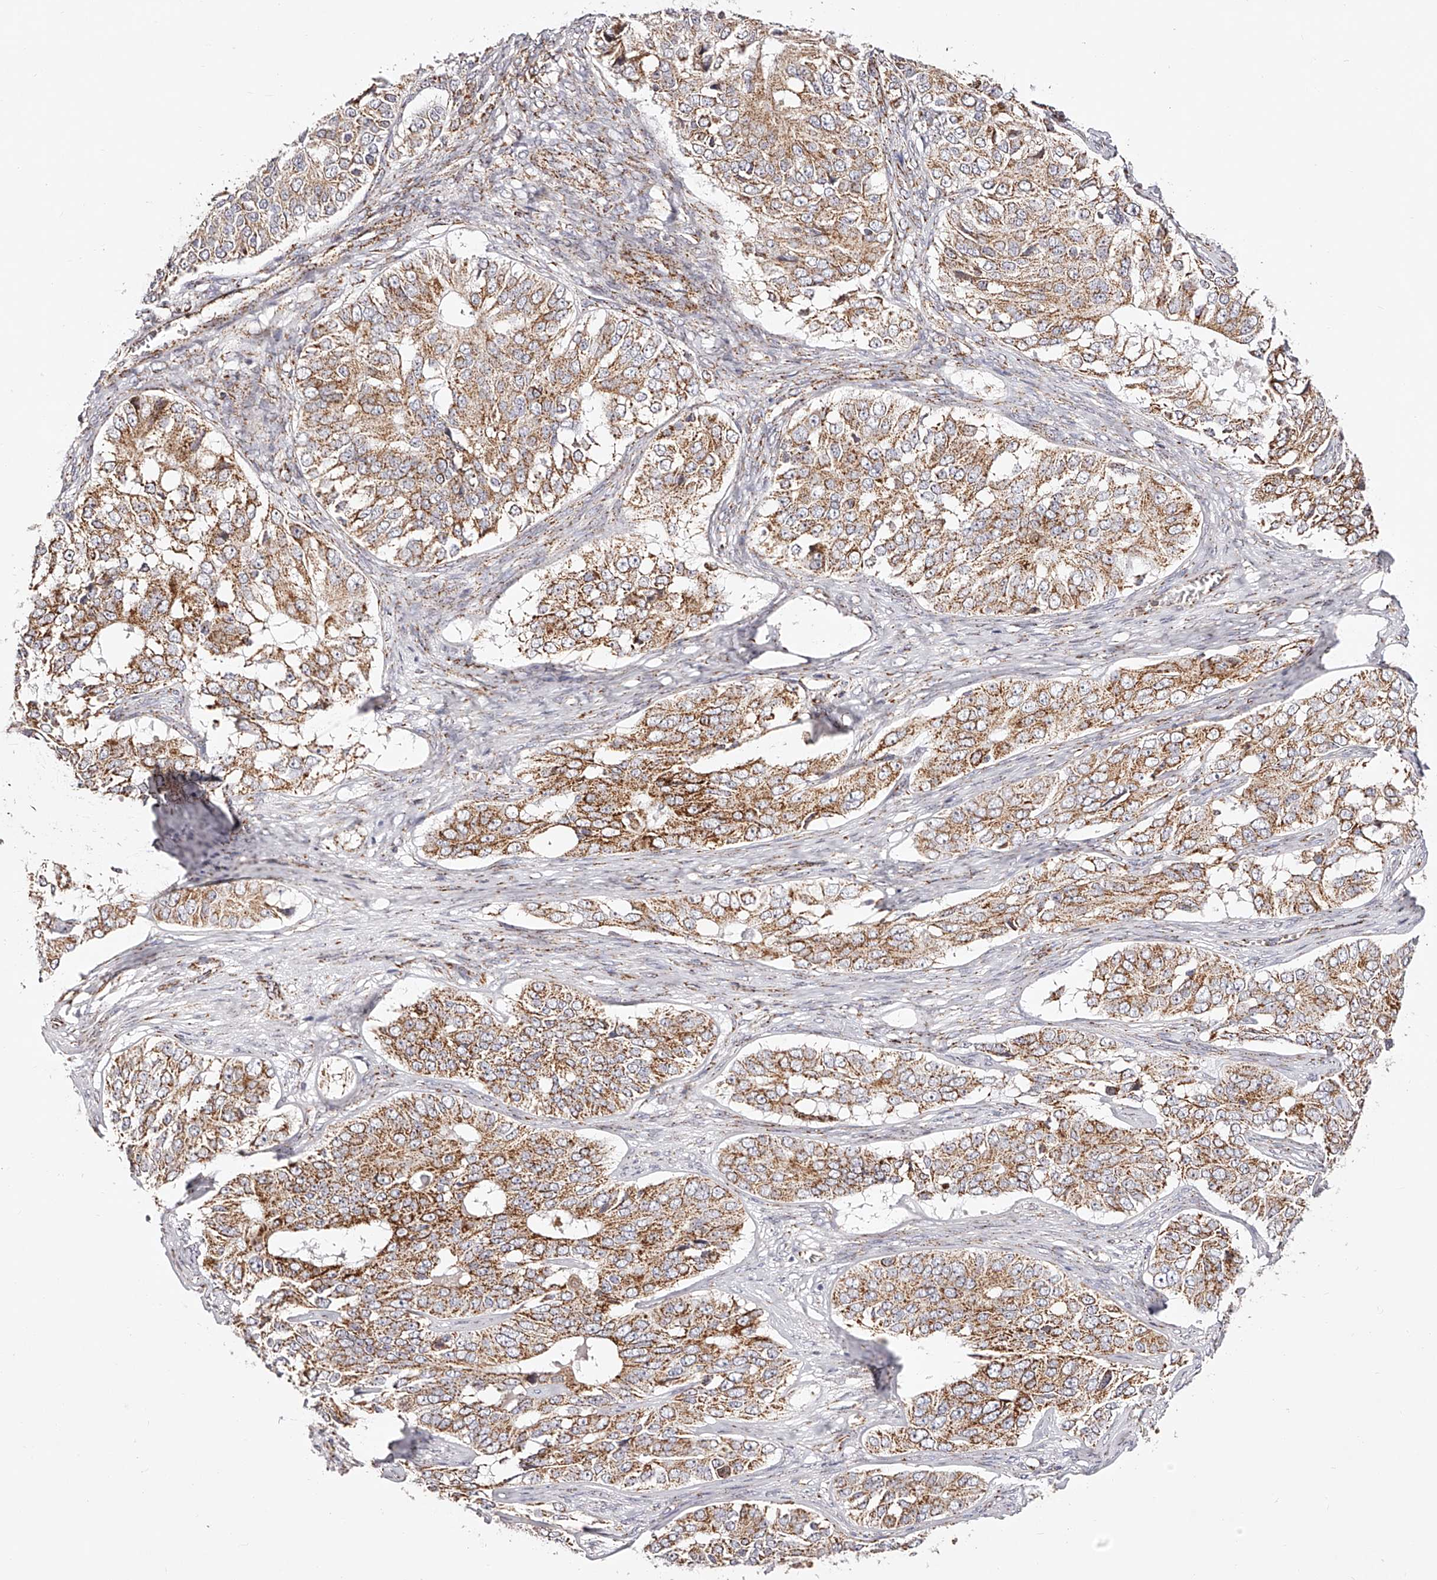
{"staining": {"intensity": "moderate", "quantity": ">75%", "location": "cytoplasmic/membranous"}, "tissue": "ovarian cancer", "cell_type": "Tumor cells", "image_type": "cancer", "snomed": [{"axis": "morphology", "description": "Carcinoma, endometroid"}, {"axis": "topography", "description": "Ovary"}], "caption": "Tumor cells exhibit medium levels of moderate cytoplasmic/membranous positivity in about >75% of cells in human ovarian endometroid carcinoma. (IHC, brightfield microscopy, high magnification).", "gene": "NDUFV3", "patient": {"sex": "female", "age": 51}}